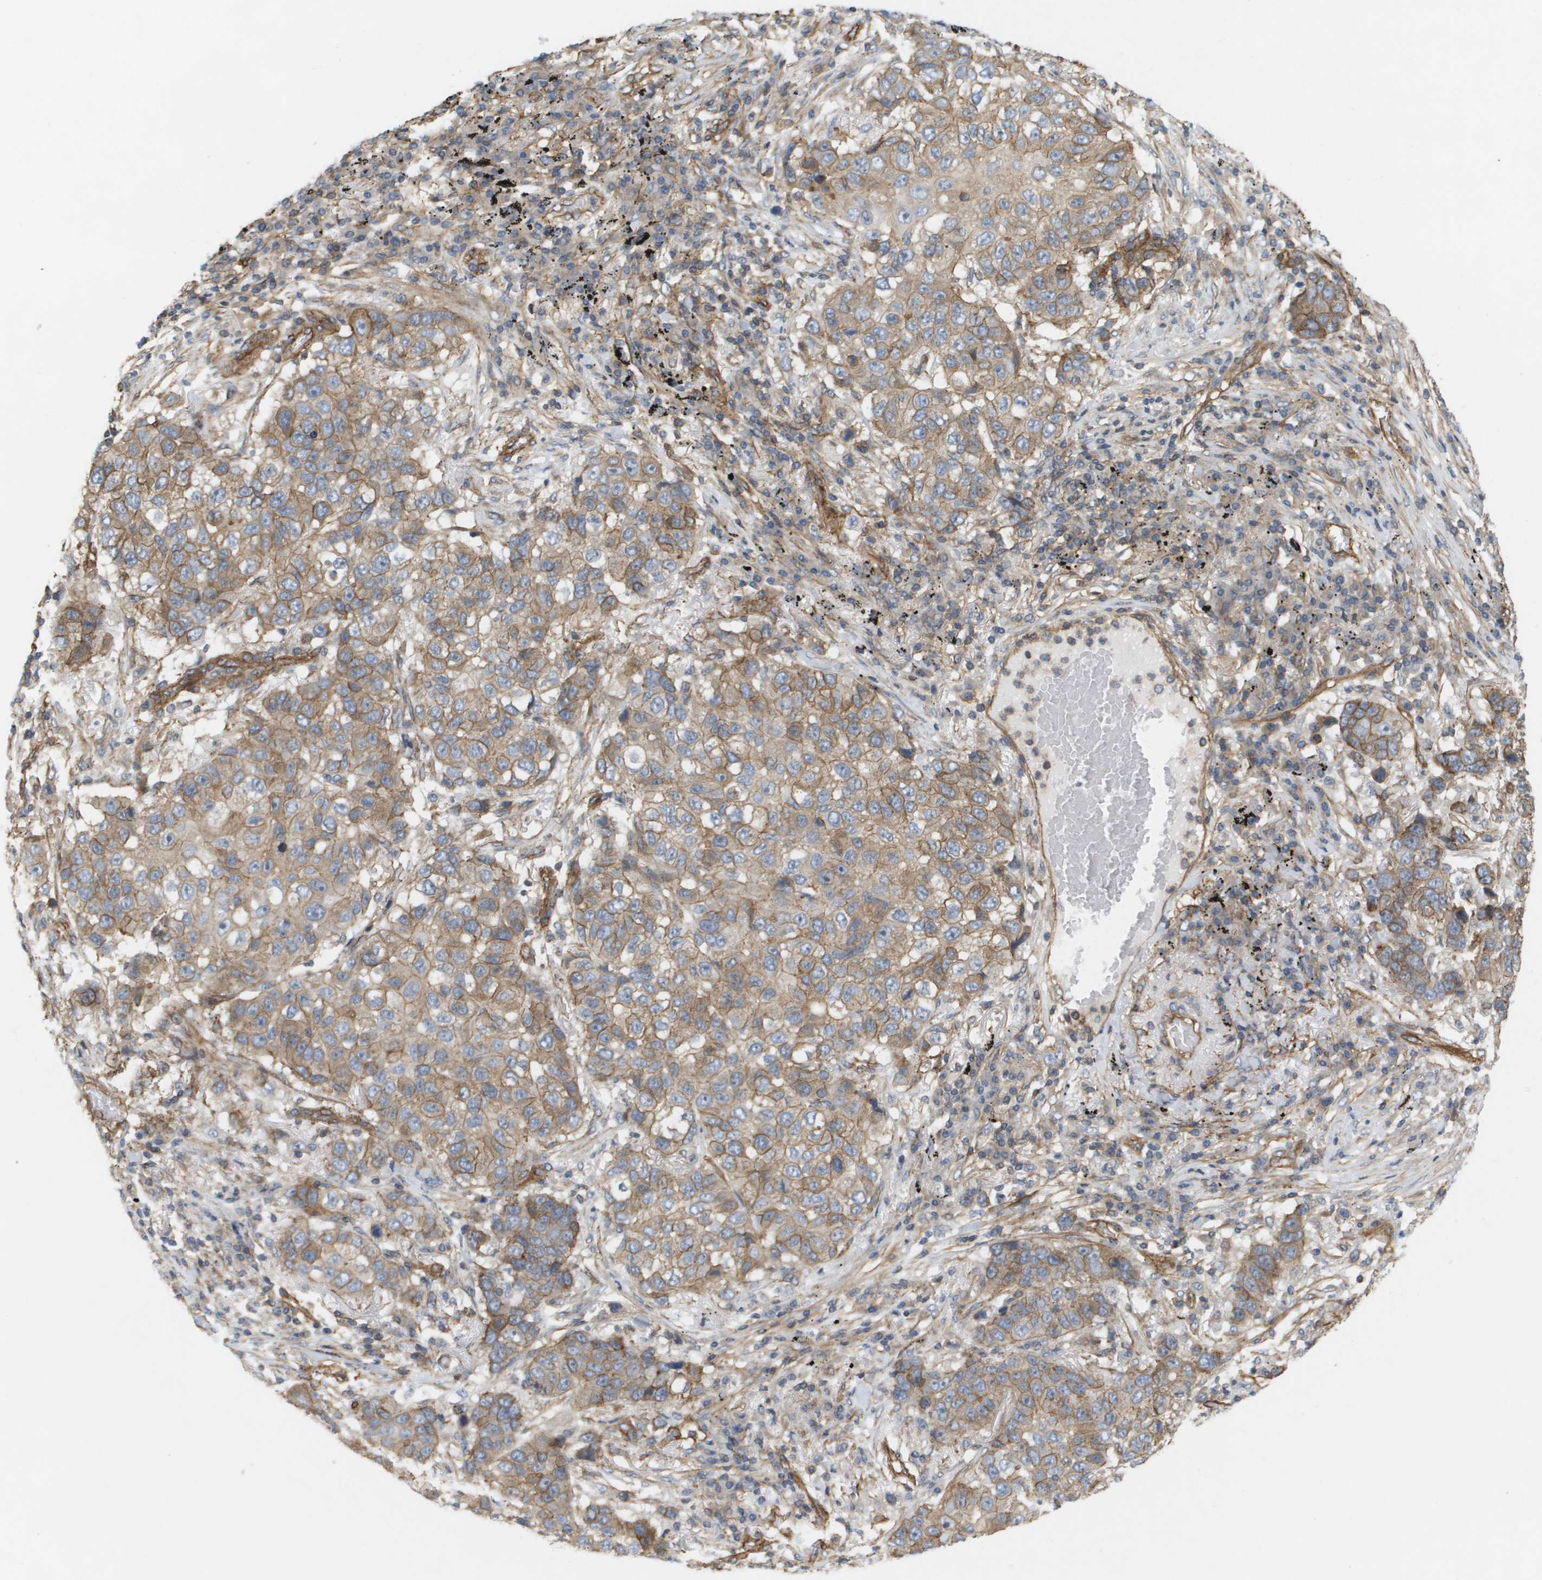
{"staining": {"intensity": "moderate", "quantity": "25%-75%", "location": "cytoplasmic/membranous"}, "tissue": "lung cancer", "cell_type": "Tumor cells", "image_type": "cancer", "snomed": [{"axis": "morphology", "description": "Squamous cell carcinoma, NOS"}, {"axis": "topography", "description": "Lung"}], "caption": "IHC image of human squamous cell carcinoma (lung) stained for a protein (brown), which demonstrates medium levels of moderate cytoplasmic/membranous positivity in approximately 25%-75% of tumor cells.", "gene": "SGMS2", "patient": {"sex": "male", "age": 57}}